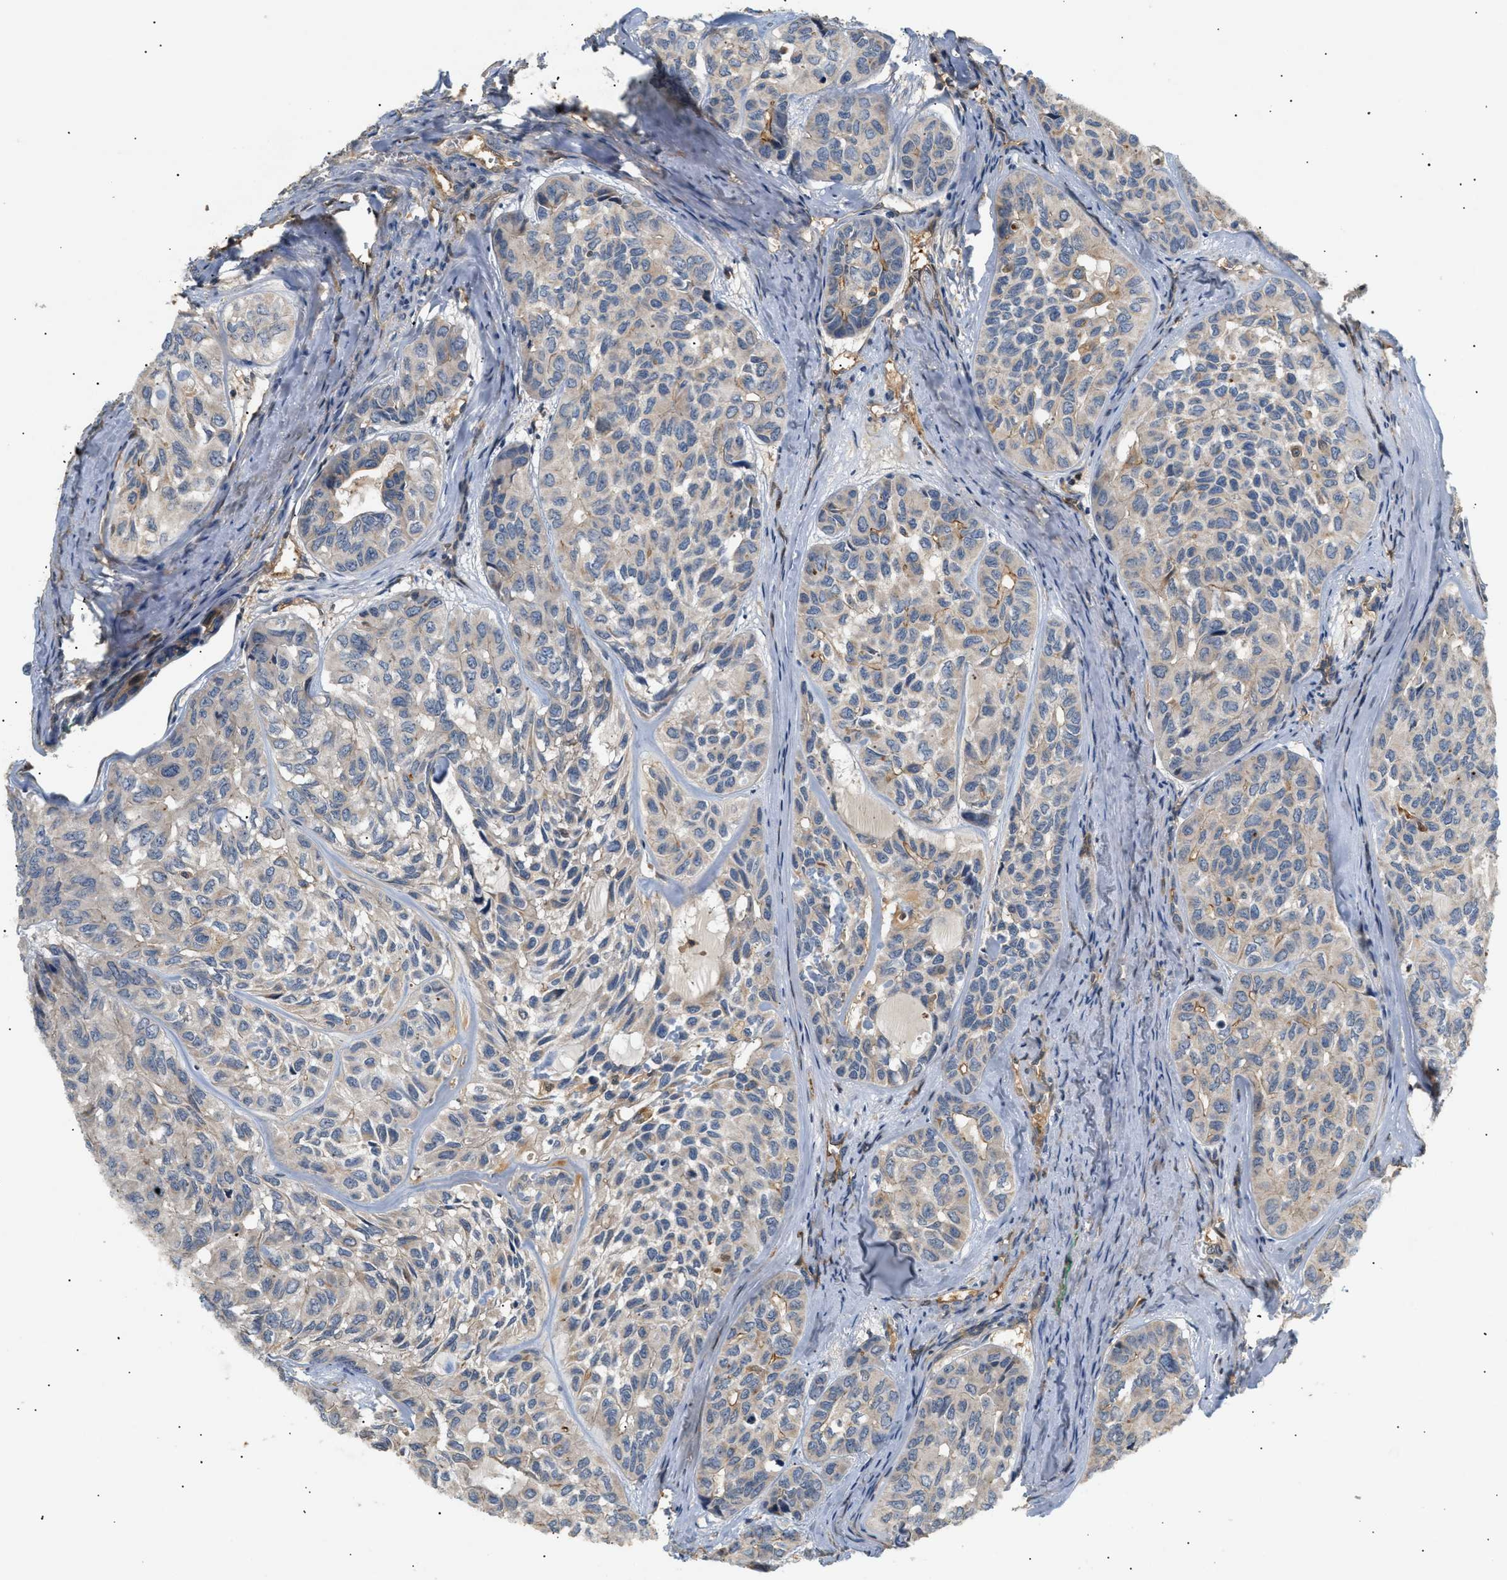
{"staining": {"intensity": "weak", "quantity": "25%-75%", "location": "cytoplasmic/membranous"}, "tissue": "head and neck cancer", "cell_type": "Tumor cells", "image_type": "cancer", "snomed": [{"axis": "morphology", "description": "Adenocarcinoma, NOS"}, {"axis": "topography", "description": "Salivary gland, NOS"}, {"axis": "topography", "description": "Head-Neck"}], "caption": "A histopathology image of human head and neck cancer stained for a protein reveals weak cytoplasmic/membranous brown staining in tumor cells.", "gene": "FARS2", "patient": {"sex": "female", "age": 76}}